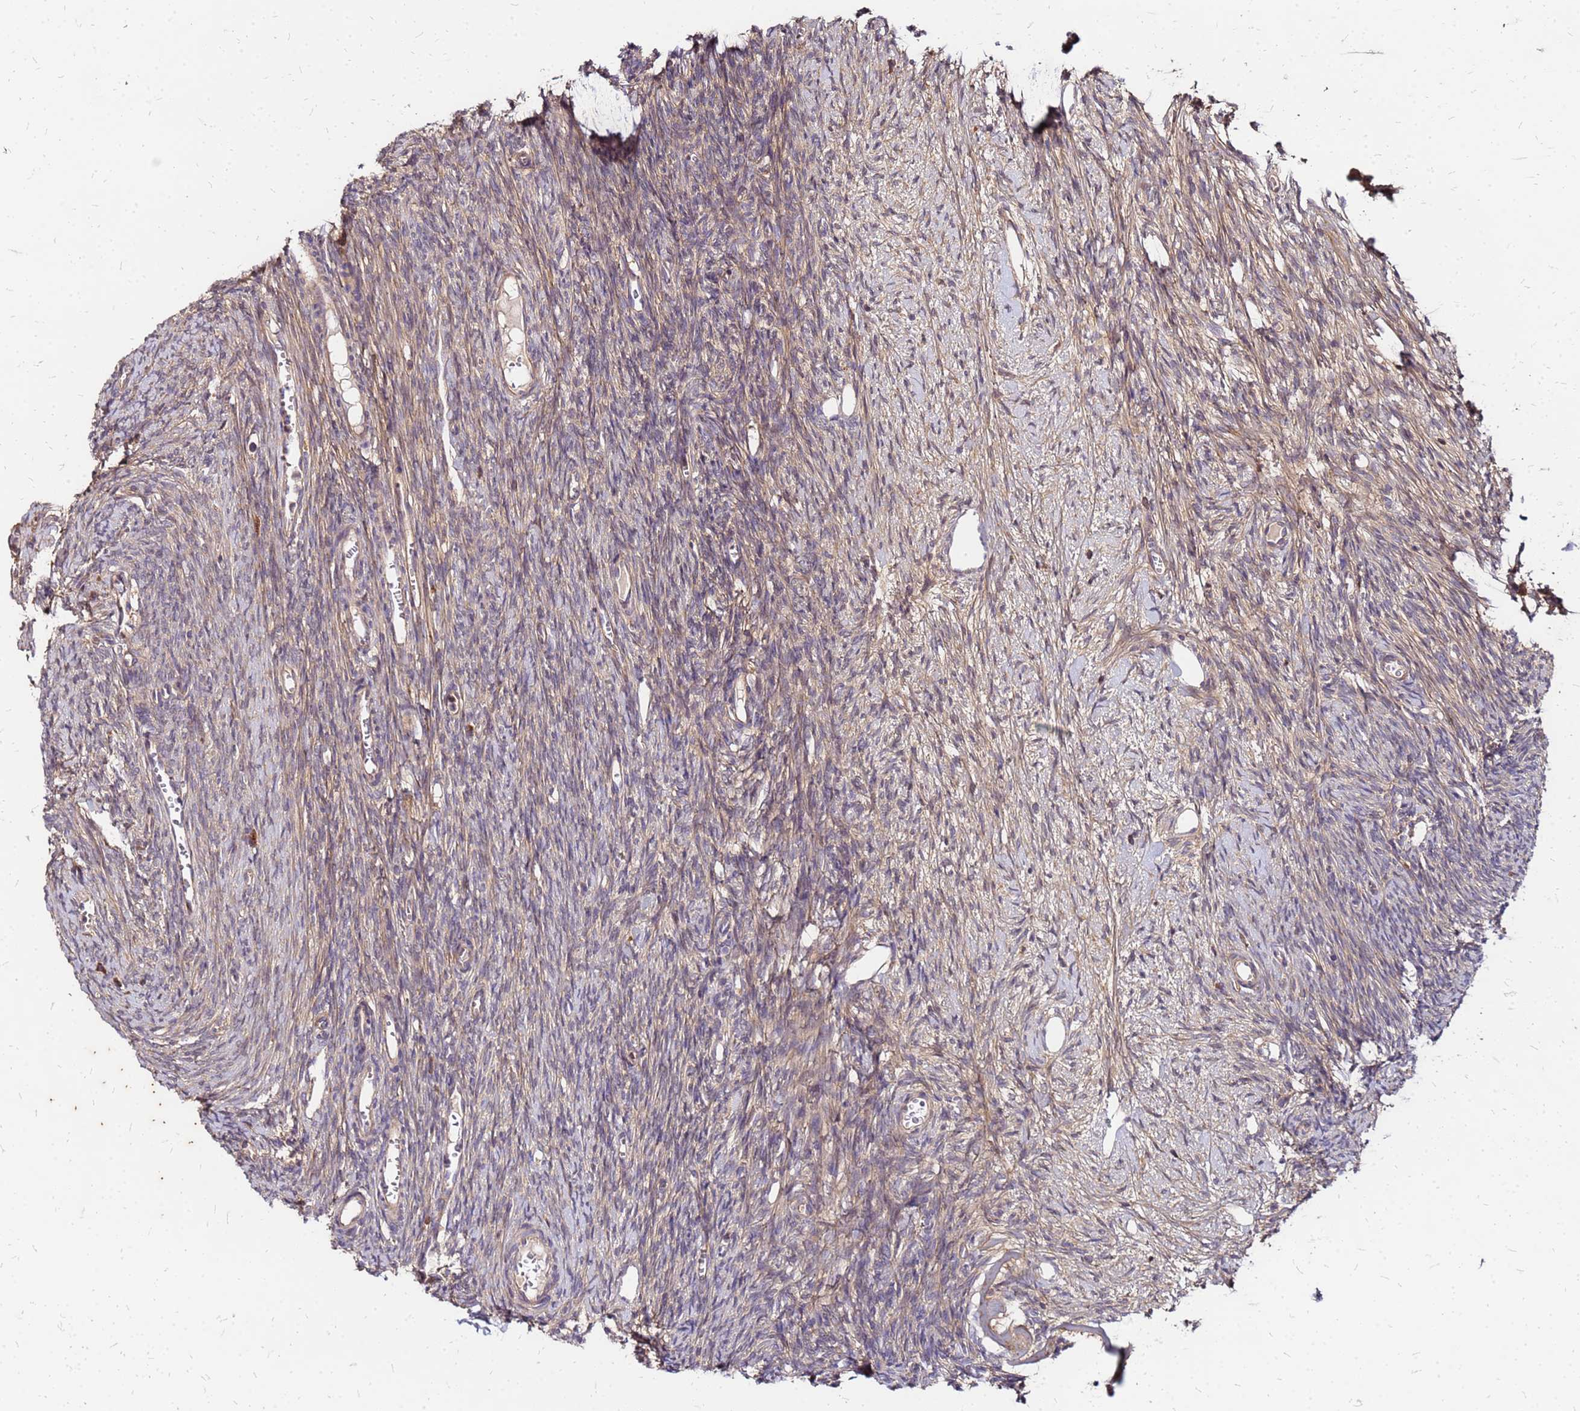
{"staining": {"intensity": "weak", "quantity": "25%-75%", "location": "cytoplasmic/membranous"}, "tissue": "ovary", "cell_type": "Ovarian stroma cells", "image_type": "normal", "snomed": [{"axis": "morphology", "description": "Normal tissue, NOS"}, {"axis": "topography", "description": "Ovary"}], "caption": "IHC of benign human ovary exhibits low levels of weak cytoplasmic/membranous expression in approximately 25%-75% of ovarian stroma cells. Using DAB (brown) and hematoxylin (blue) stains, captured at high magnification using brightfield microscopy.", "gene": "CYBC1", "patient": {"sex": "female", "age": 44}}